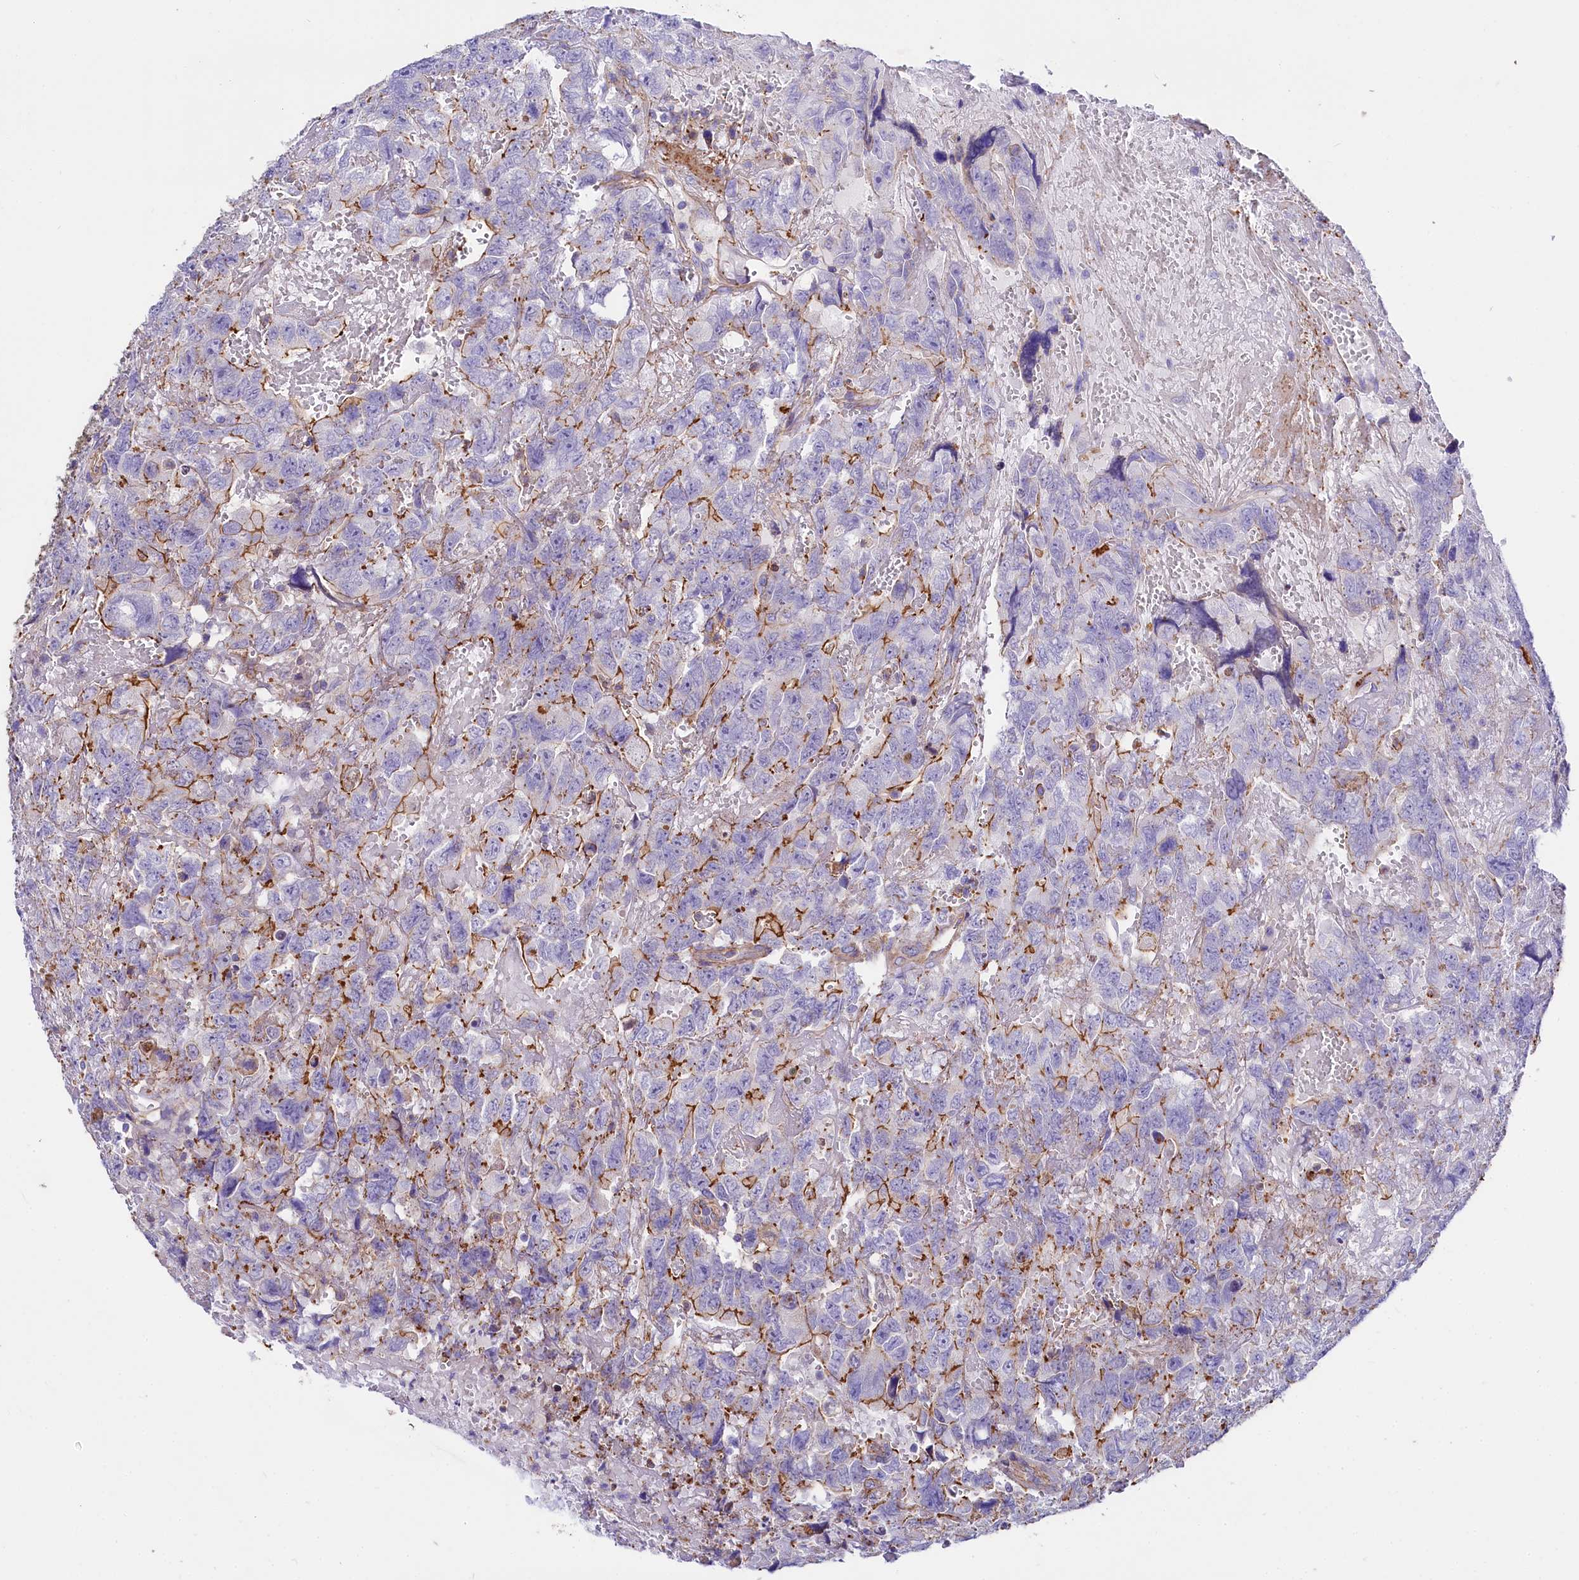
{"staining": {"intensity": "strong", "quantity": "<25%", "location": "cytoplasmic/membranous"}, "tissue": "testis cancer", "cell_type": "Tumor cells", "image_type": "cancer", "snomed": [{"axis": "morphology", "description": "Carcinoma, Embryonal, NOS"}, {"axis": "topography", "description": "Testis"}], "caption": "Immunohistochemical staining of testis cancer (embryonal carcinoma) reveals medium levels of strong cytoplasmic/membranous staining in approximately <25% of tumor cells.", "gene": "FCHSD2", "patient": {"sex": "male", "age": 45}}